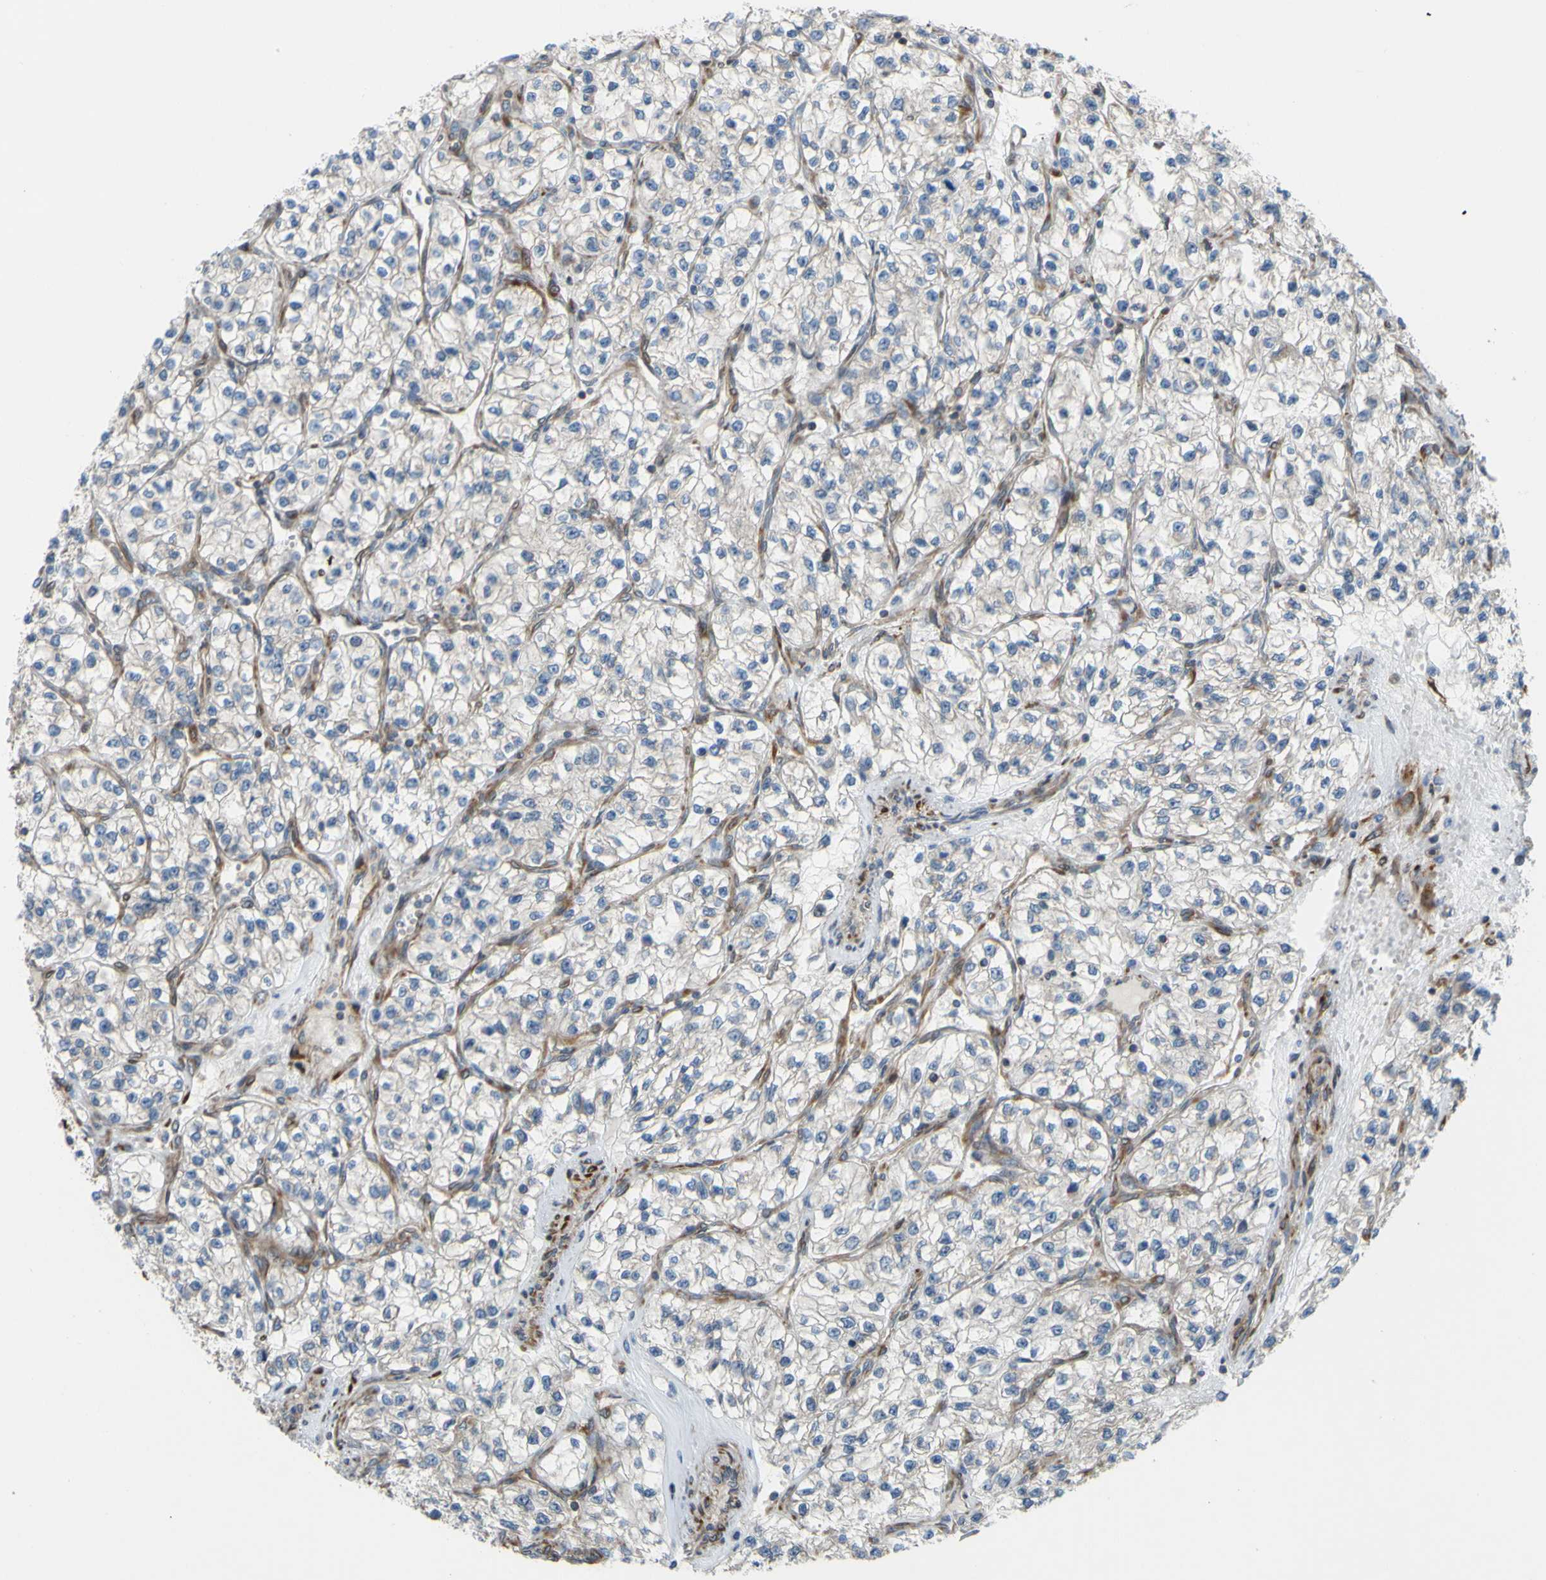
{"staining": {"intensity": "negative", "quantity": "none", "location": "none"}, "tissue": "renal cancer", "cell_type": "Tumor cells", "image_type": "cancer", "snomed": [{"axis": "morphology", "description": "Adenocarcinoma, NOS"}, {"axis": "topography", "description": "Kidney"}], "caption": "This photomicrograph is of adenocarcinoma (renal) stained with immunohistochemistry to label a protein in brown with the nuclei are counter-stained blue. There is no staining in tumor cells. (DAB immunohistochemistry (IHC), high magnification).", "gene": "PRAF2", "patient": {"sex": "female", "age": 57}}